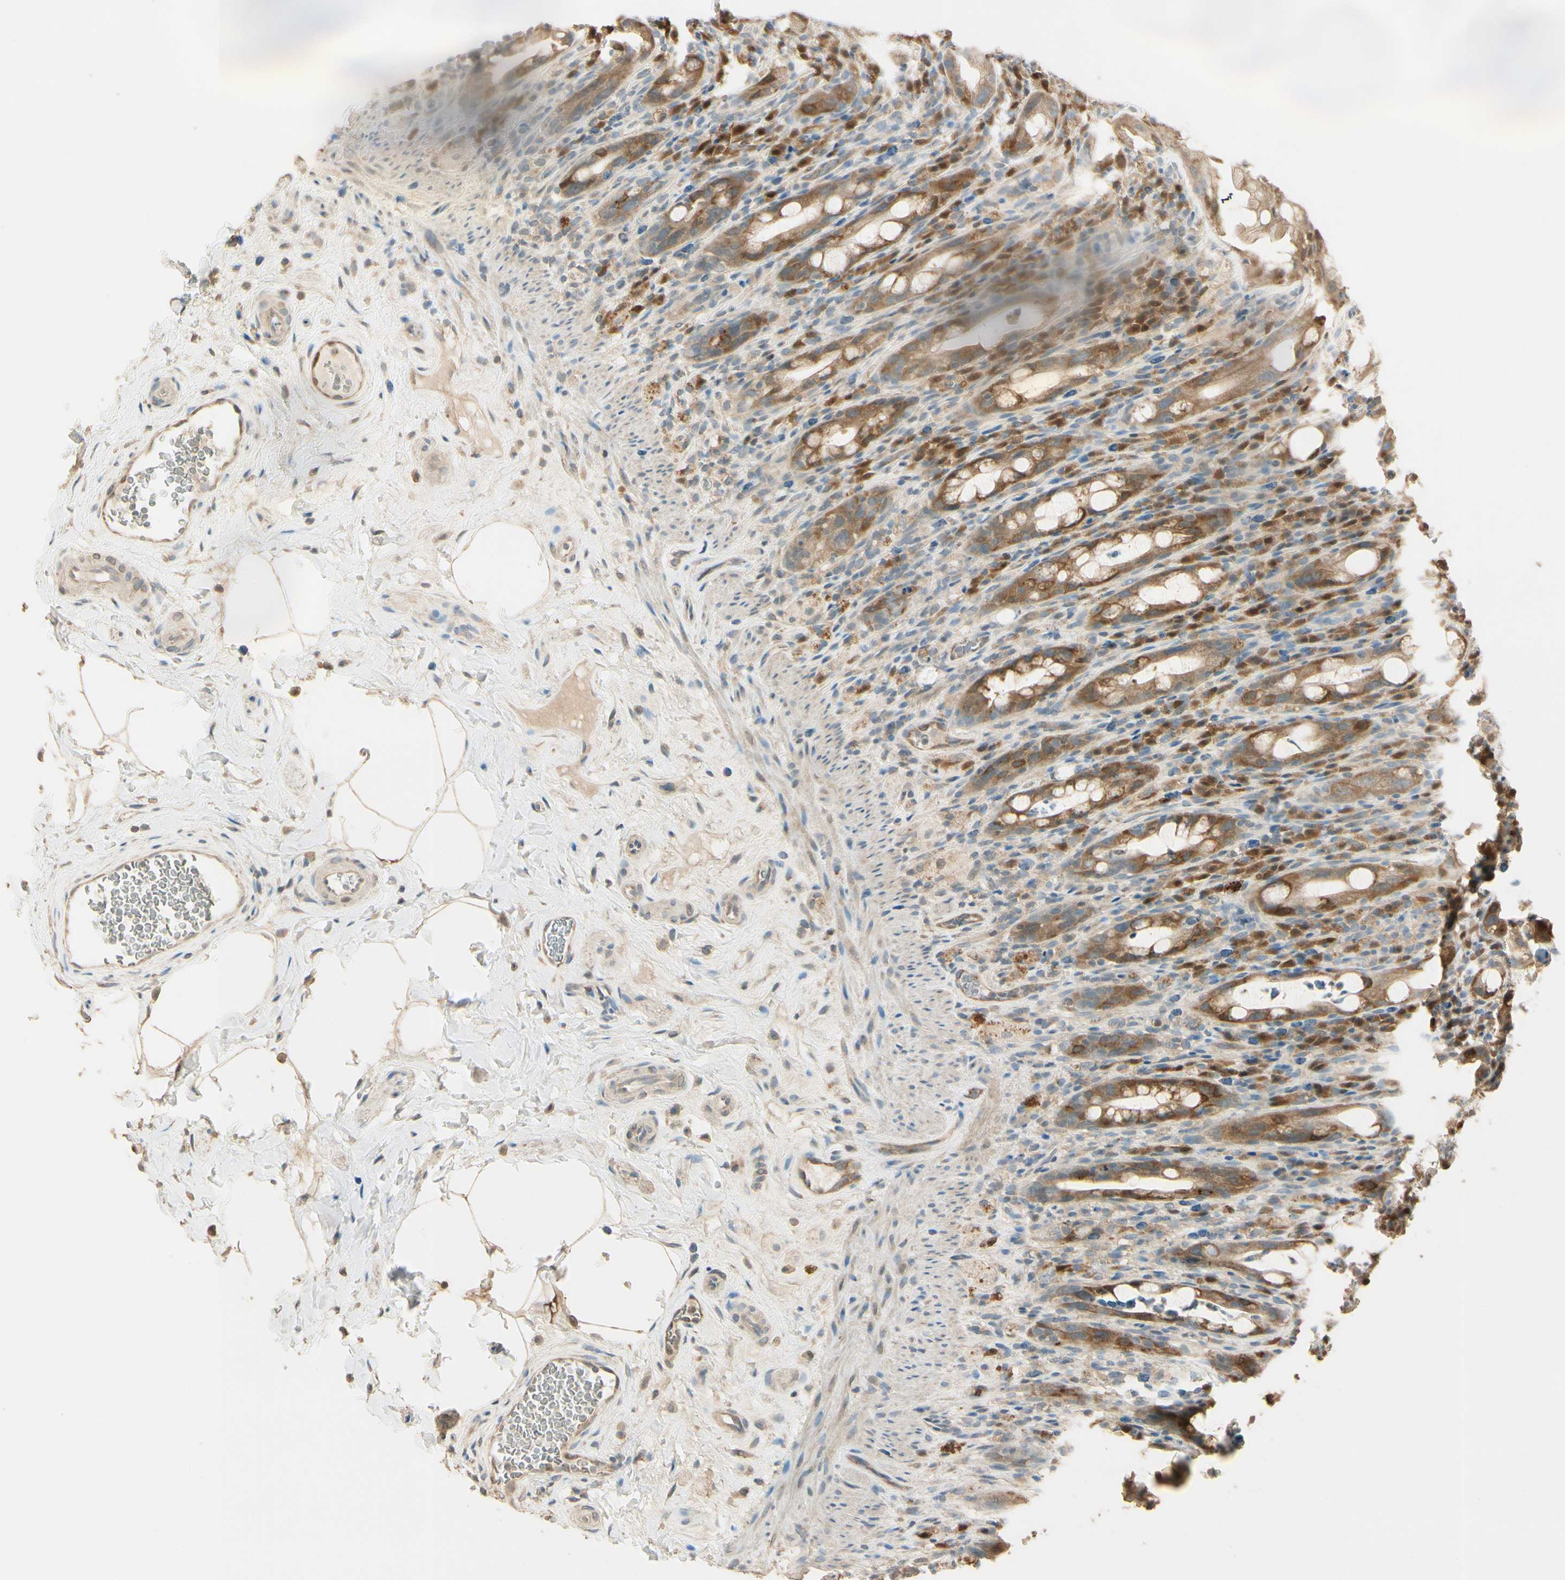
{"staining": {"intensity": "strong", "quantity": ">75%", "location": "cytoplasmic/membranous"}, "tissue": "rectum", "cell_type": "Glandular cells", "image_type": "normal", "snomed": [{"axis": "morphology", "description": "Normal tissue, NOS"}, {"axis": "topography", "description": "Rectum"}], "caption": "Glandular cells display high levels of strong cytoplasmic/membranous expression in approximately >75% of cells in unremarkable human rectum.", "gene": "PLXNA1", "patient": {"sex": "male", "age": 44}}